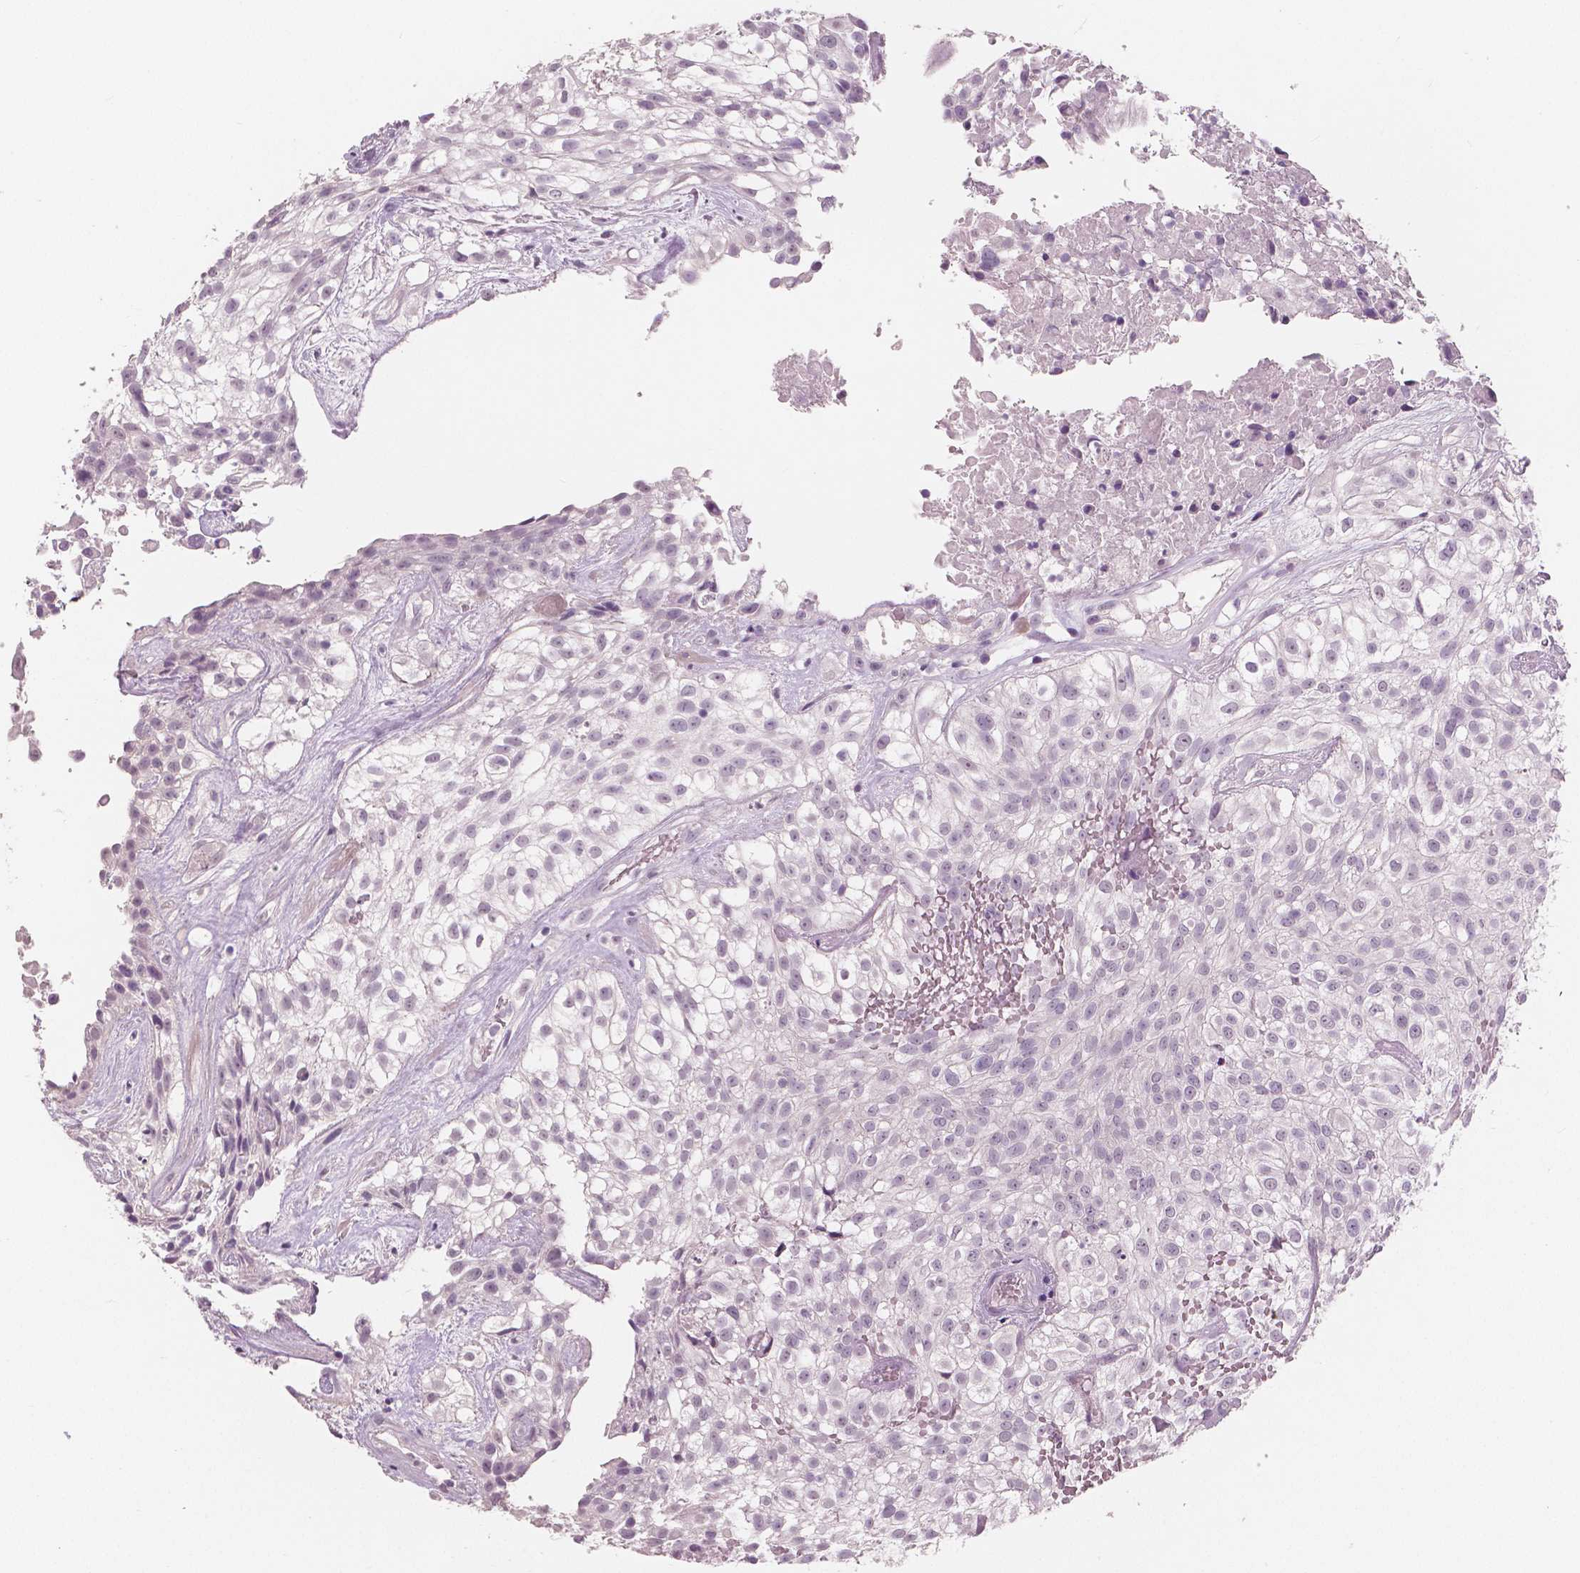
{"staining": {"intensity": "negative", "quantity": "none", "location": "none"}, "tissue": "urothelial cancer", "cell_type": "Tumor cells", "image_type": "cancer", "snomed": [{"axis": "morphology", "description": "Urothelial carcinoma, High grade"}, {"axis": "topography", "description": "Urinary bladder"}], "caption": "IHC of urothelial cancer demonstrates no expression in tumor cells.", "gene": "NECAB1", "patient": {"sex": "male", "age": 56}}